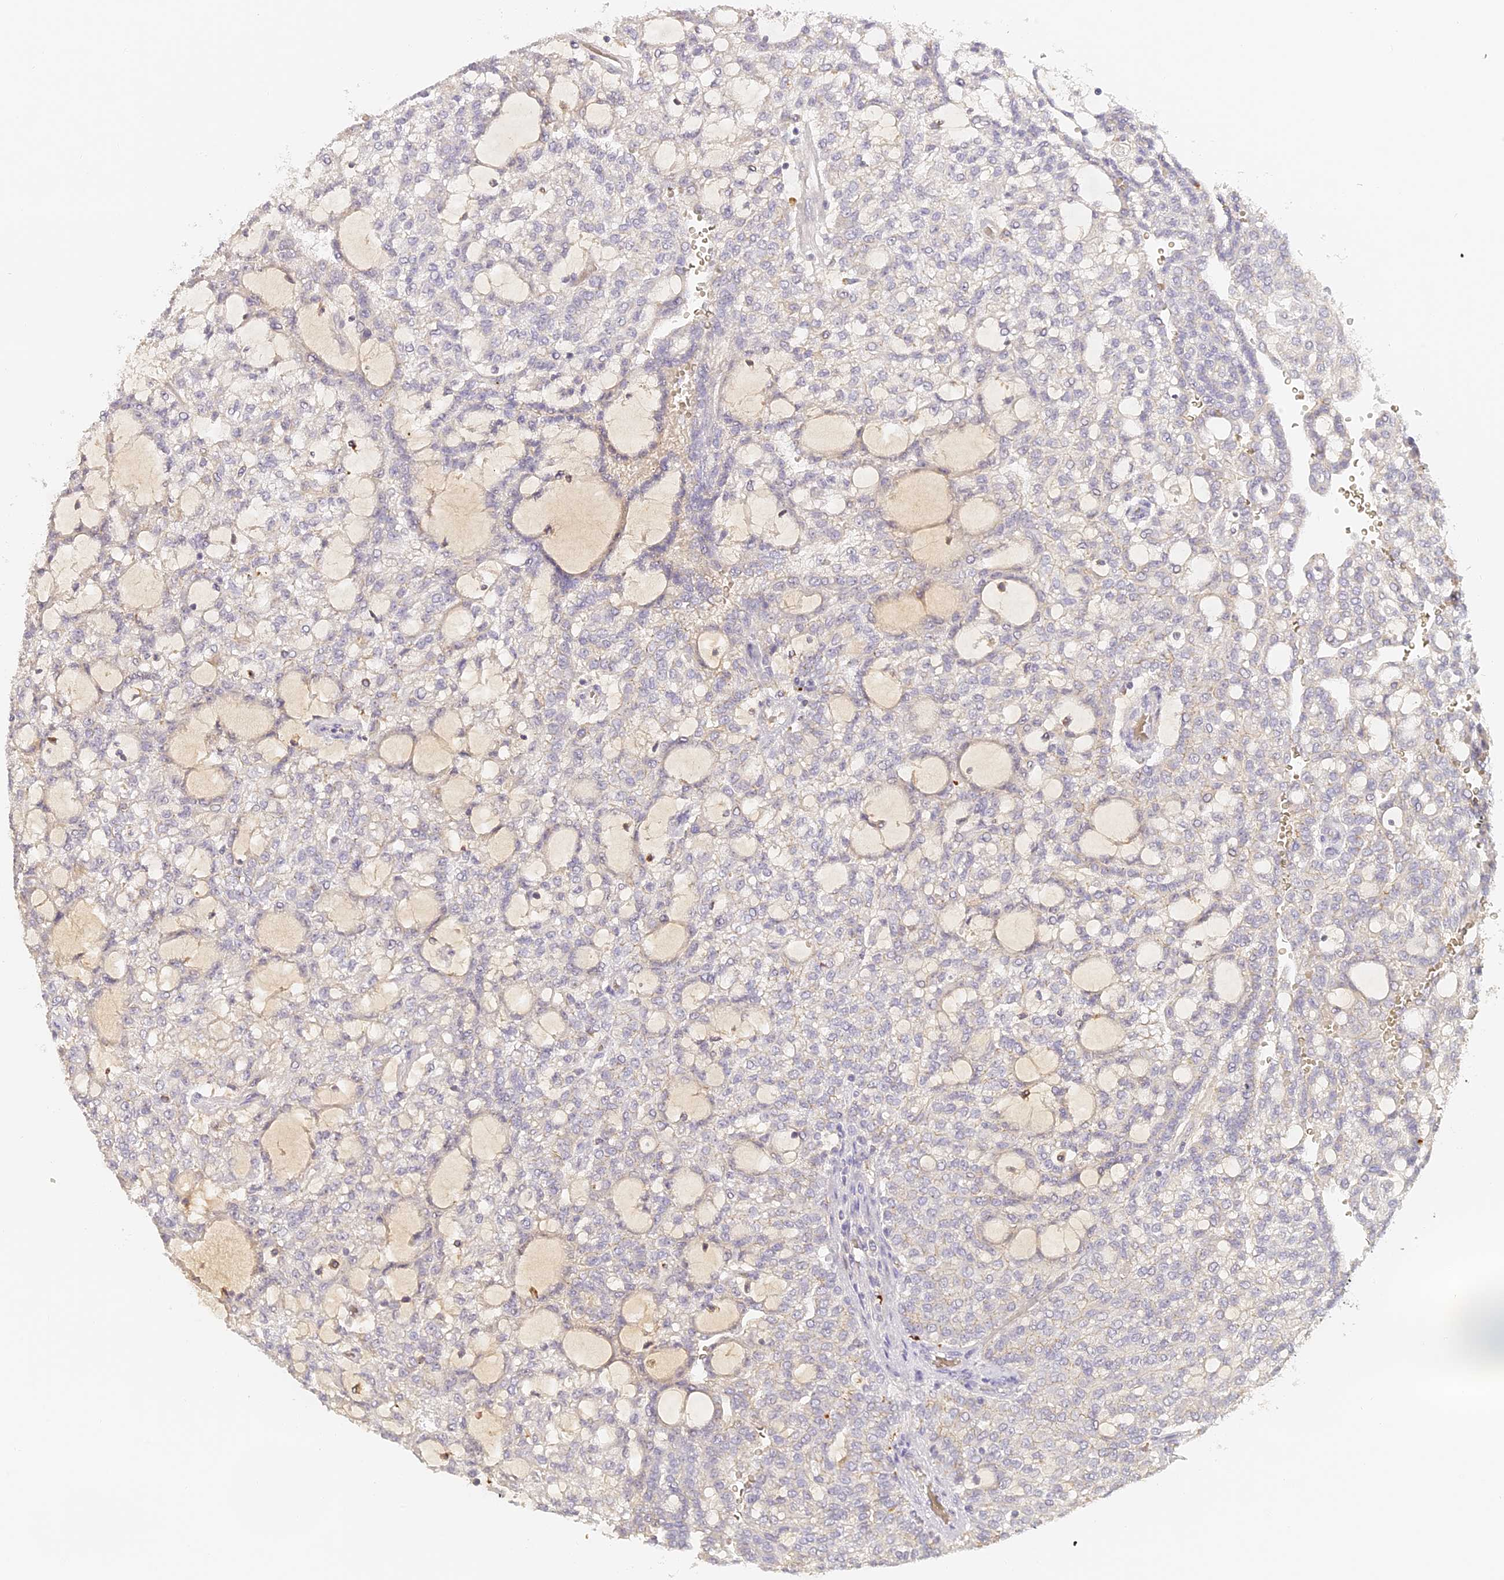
{"staining": {"intensity": "negative", "quantity": "none", "location": "none"}, "tissue": "renal cancer", "cell_type": "Tumor cells", "image_type": "cancer", "snomed": [{"axis": "morphology", "description": "Adenocarcinoma, NOS"}, {"axis": "topography", "description": "Kidney"}], "caption": "DAB (3,3'-diaminobenzidine) immunohistochemical staining of human renal adenocarcinoma reveals no significant expression in tumor cells.", "gene": "ELL3", "patient": {"sex": "male", "age": 63}}